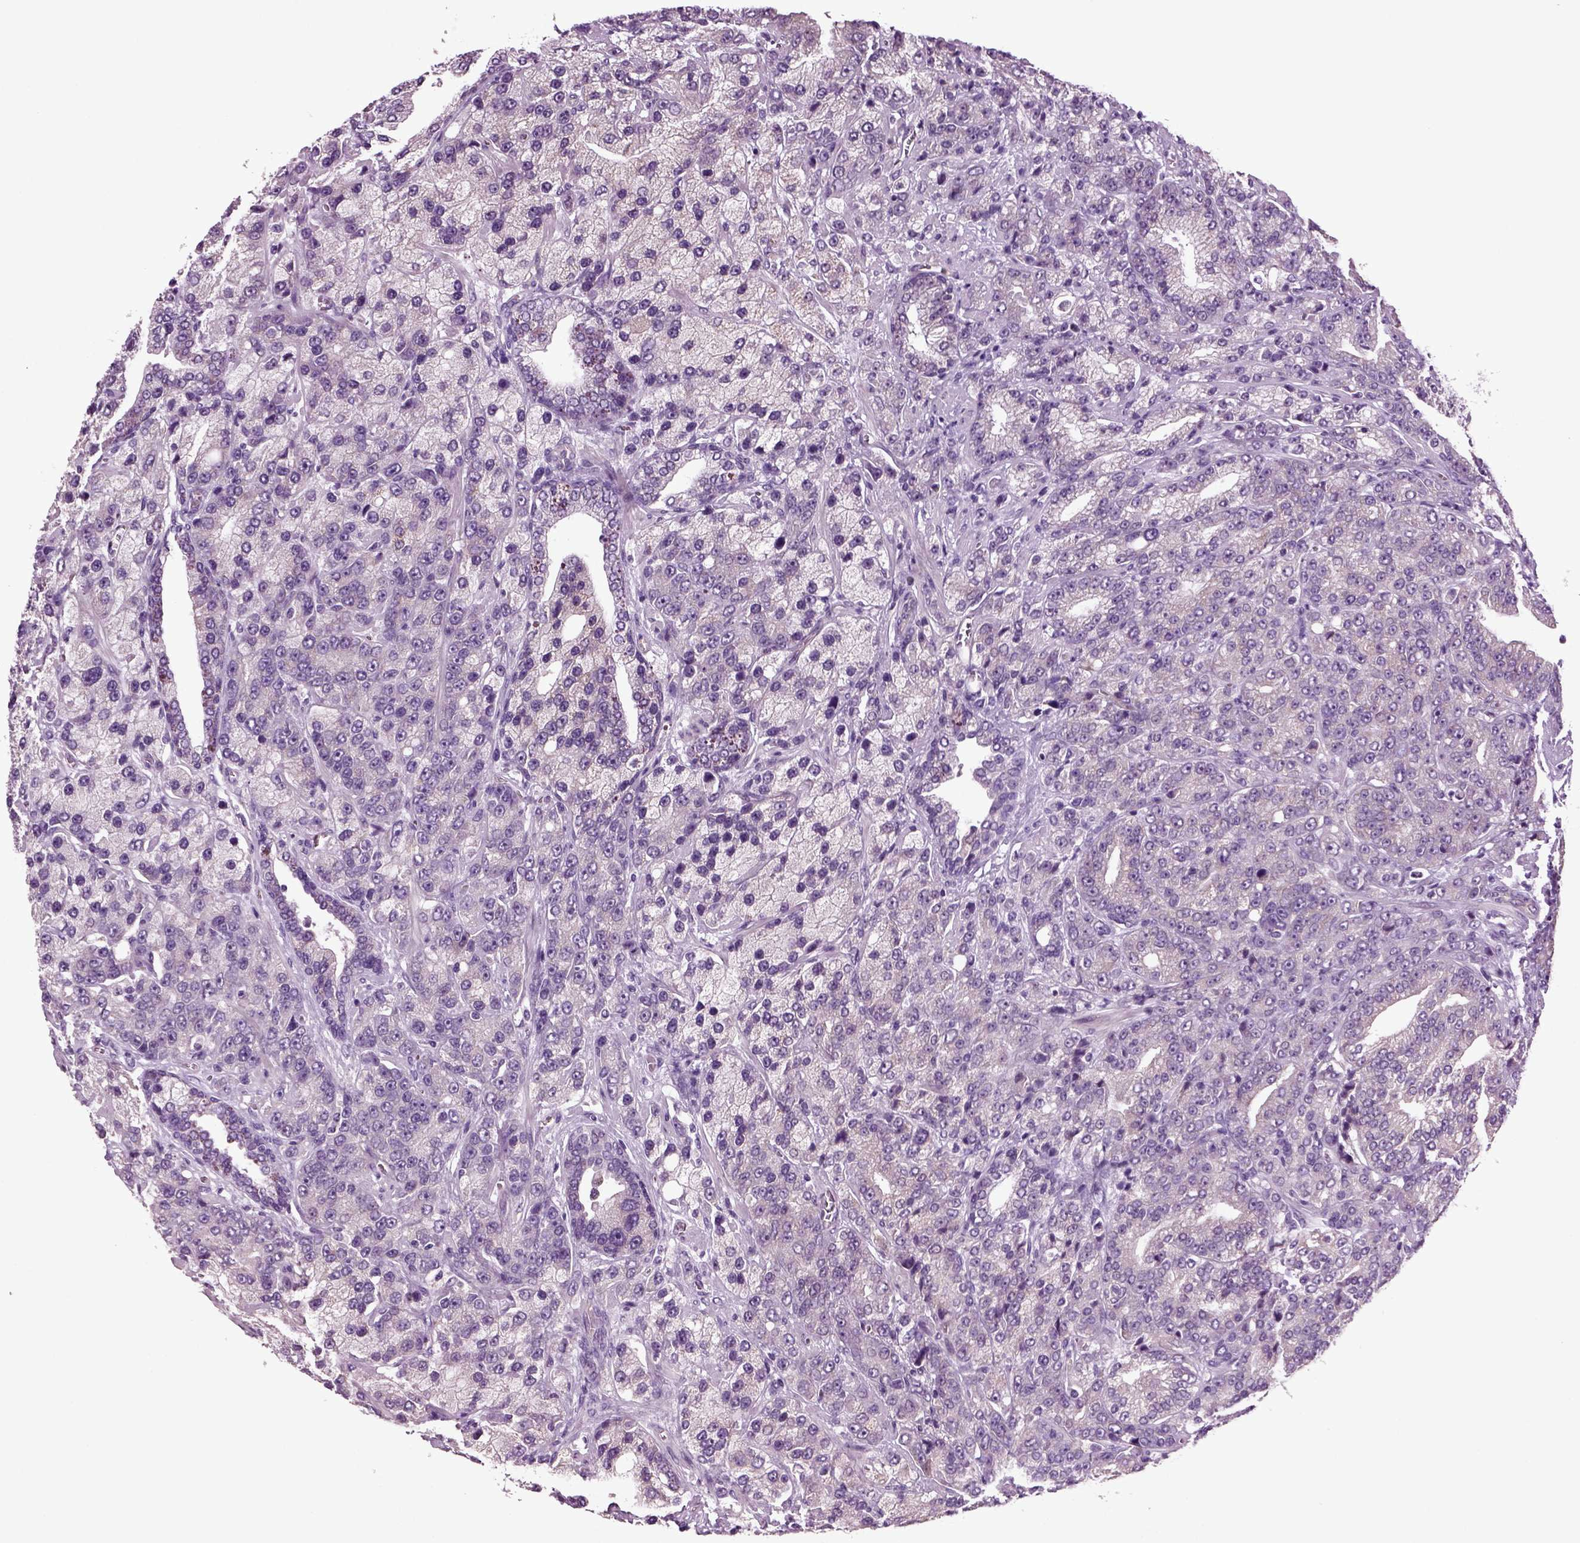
{"staining": {"intensity": "weak", "quantity": "<25%", "location": "cytoplasmic/membranous"}, "tissue": "prostate cancer", "cell_type": "Tumor cells", "image_type": "cancer", "snomed": [{"axis": "morphology", "description": "Adenocarcinoma, NOS"}, {"axis": "topography", "description": "Prostate"}], "caption": "Immunohistochemistry micrograph of human prostate cancer (adenocarcinoma) stained for a protein (brown), which demonstrates no expression in tumor cells. The staining is performed using DAB (3,3'-diaminobenzidine) brown chromogen with nuclei counter-stained in using hematoxylin.", "gene": "COL9A2", "patient": {"sex": "male", "age": 63}}